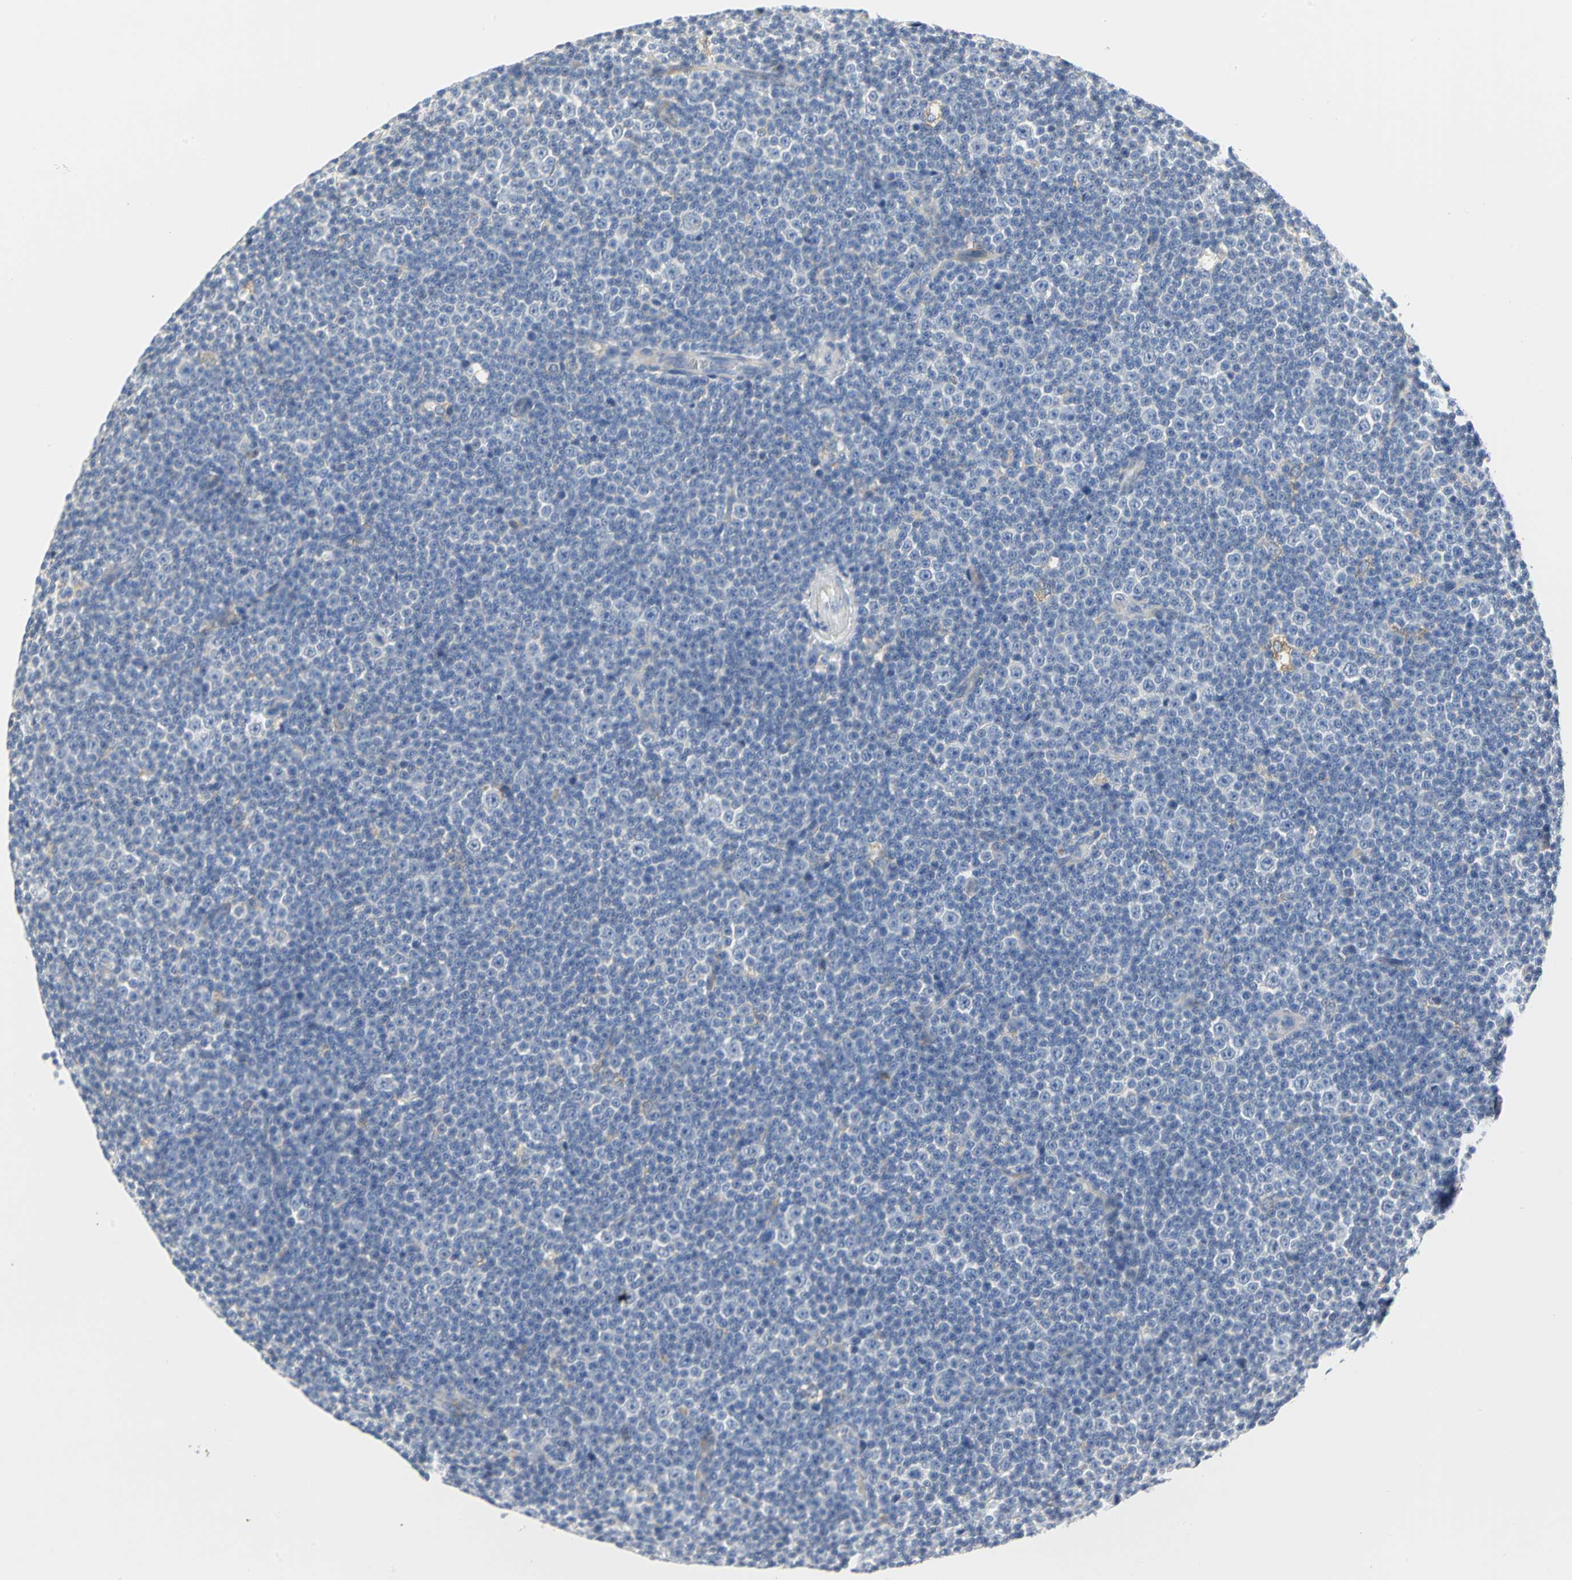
{"staining": {"intensity": "negative", "quantity": "none", "location": "none"}, "tissue": "lymphoma", "cell_type": "Tumor cells", "image_type": "cancer", "snomed": [{"axis": "morphology", "description": "Malignant lymphoma, non-Hodgkin's type, Low grade"}, {"axis": "topography", "description": "Lymph node"}], "caption": "Immunohistochemical staining of lymphoma demonstrates no significant positivity in tumor cells.", "gene": "GNRH2", "patient": {"sex": "female", "age": 67}}